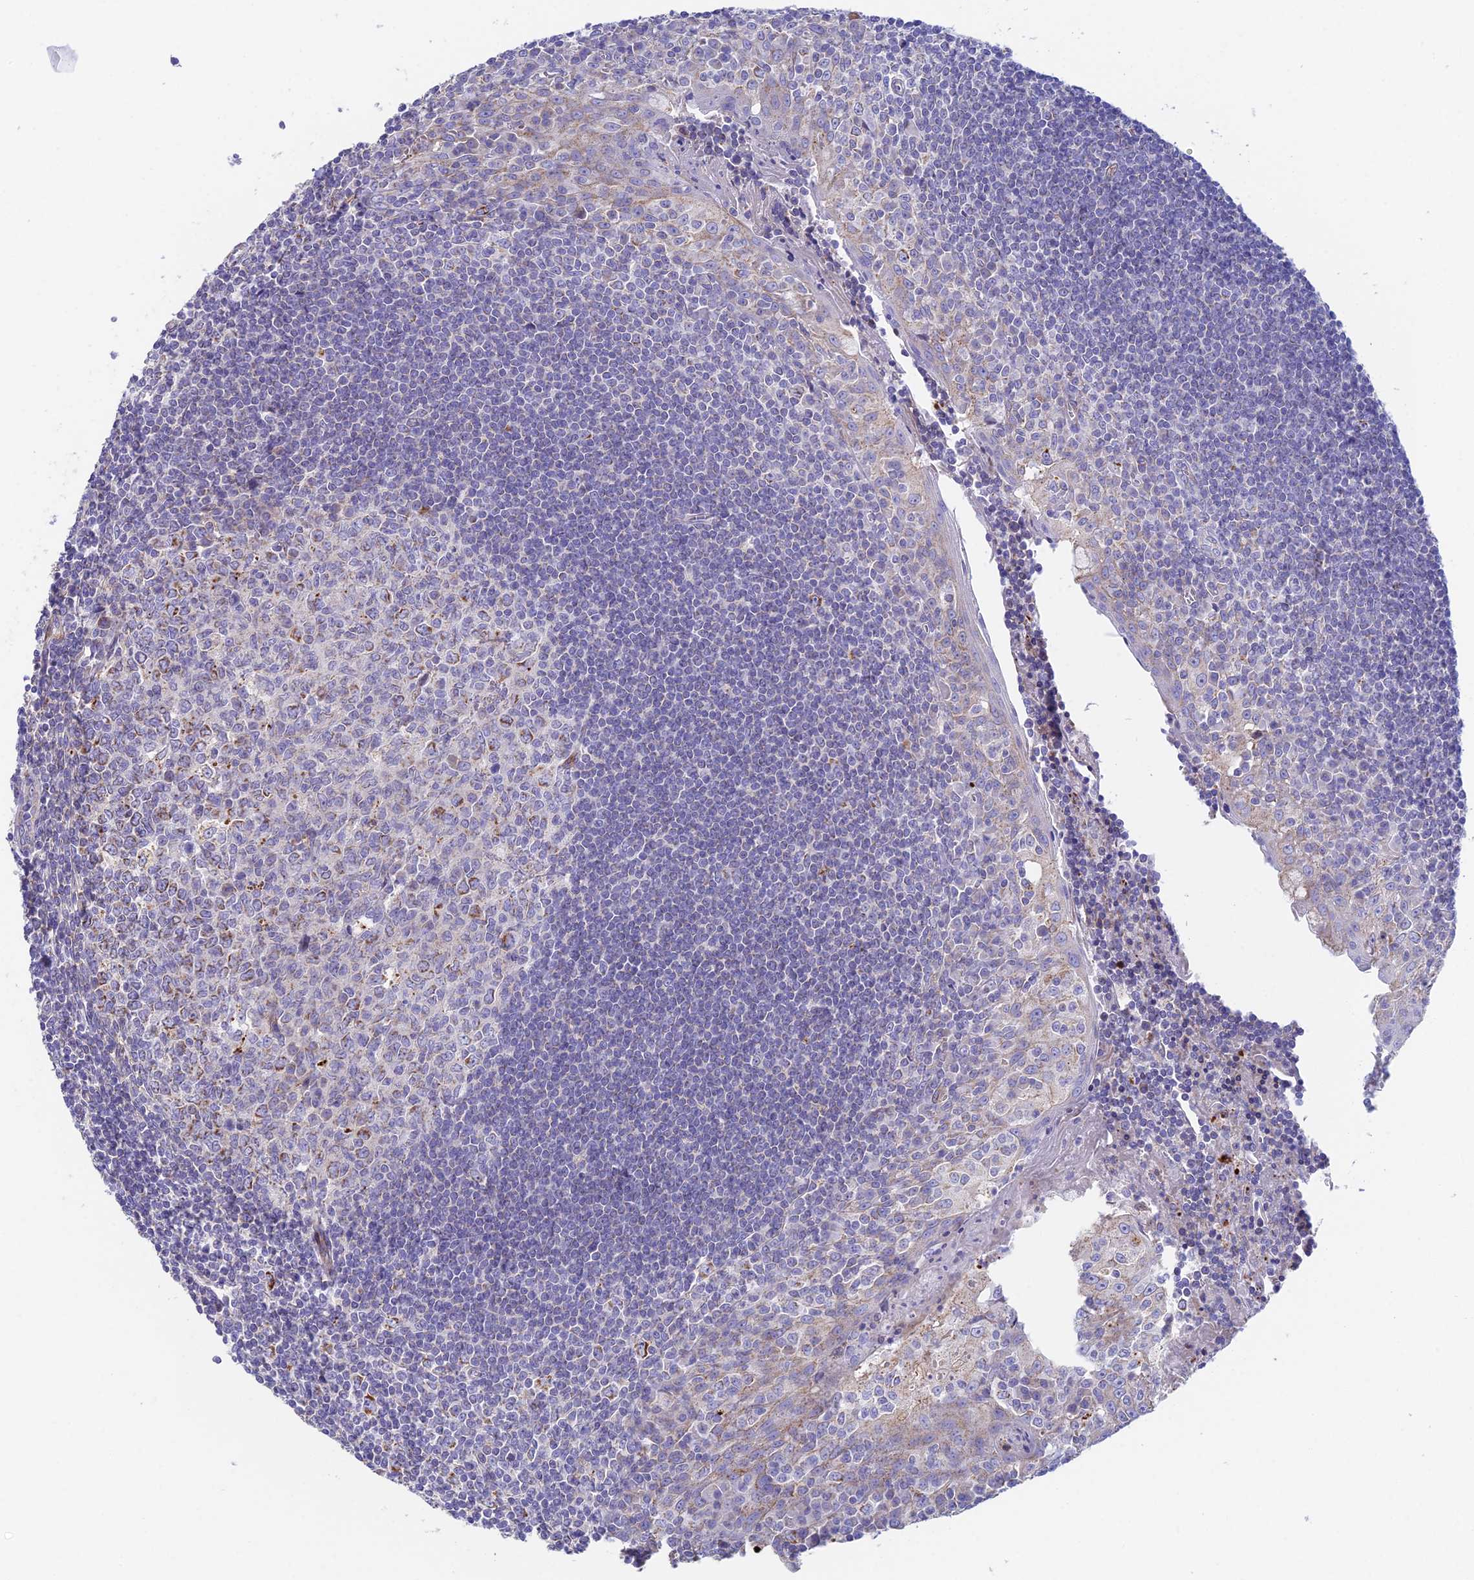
{"staining": {"intensity": "strong", "quantity": "25%-75%", "location": "cytoplasmic/membranous"}, "tissue": "tonsil", "cell_type": "Germinal center cells", "image_type": "normal", "snomed": [{"axis": "morphology", "description": "Normal tissue, NOS"}, {"axis": "topography", "description": "Tonsil"}], "caption": "The immunohistochemical stain labels strong cytoplasmic/membranous expression in germinal center cells of normal tonsil.", "gene": "CSPG4", "patient": {"sex": "male", "age": 27}}